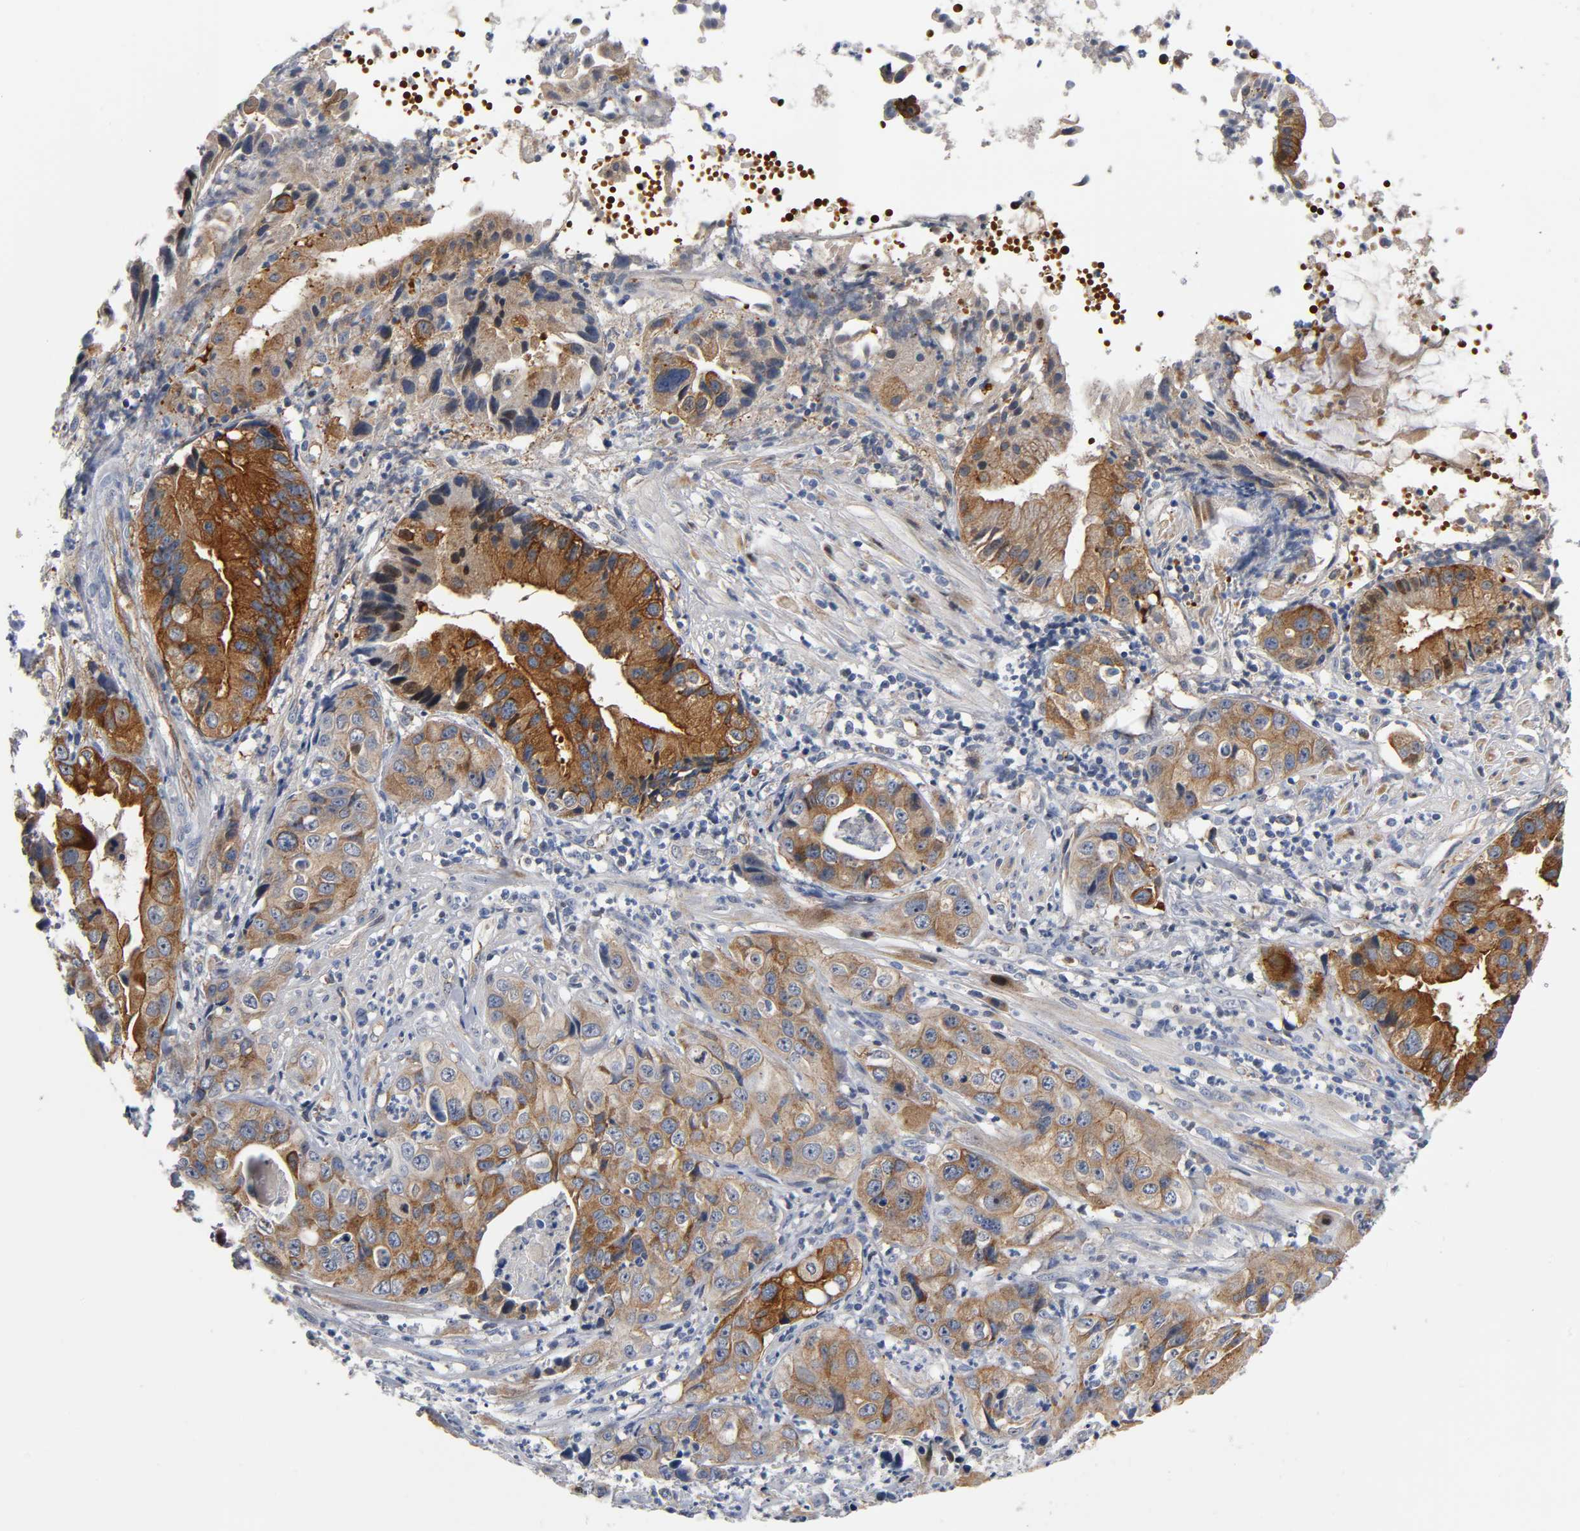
{"staining": {"intensity": "moderate", "quantity": ">75%", "location": "cytoplasmic/membranous"}, "tissue": "liver cancer", "cell_type": "Tumor cells", "image_type": "cancer", "snomed": [{"axis": "morphology", "description": "Cholangiocarcinoma"}, {"axis": "topography", "description": "Liver"}], "caption": "This histopathology image shows liver cancer (cholangiocarcinoma) stained with IHC to label a protein in brown. The cytoplasmic/membranous of tumor cells show moderate positivity for the protein. Nuclei are counter-stained blue.", "gene": "CD2AP", "patient": {"sex": "female", "age": 61}}